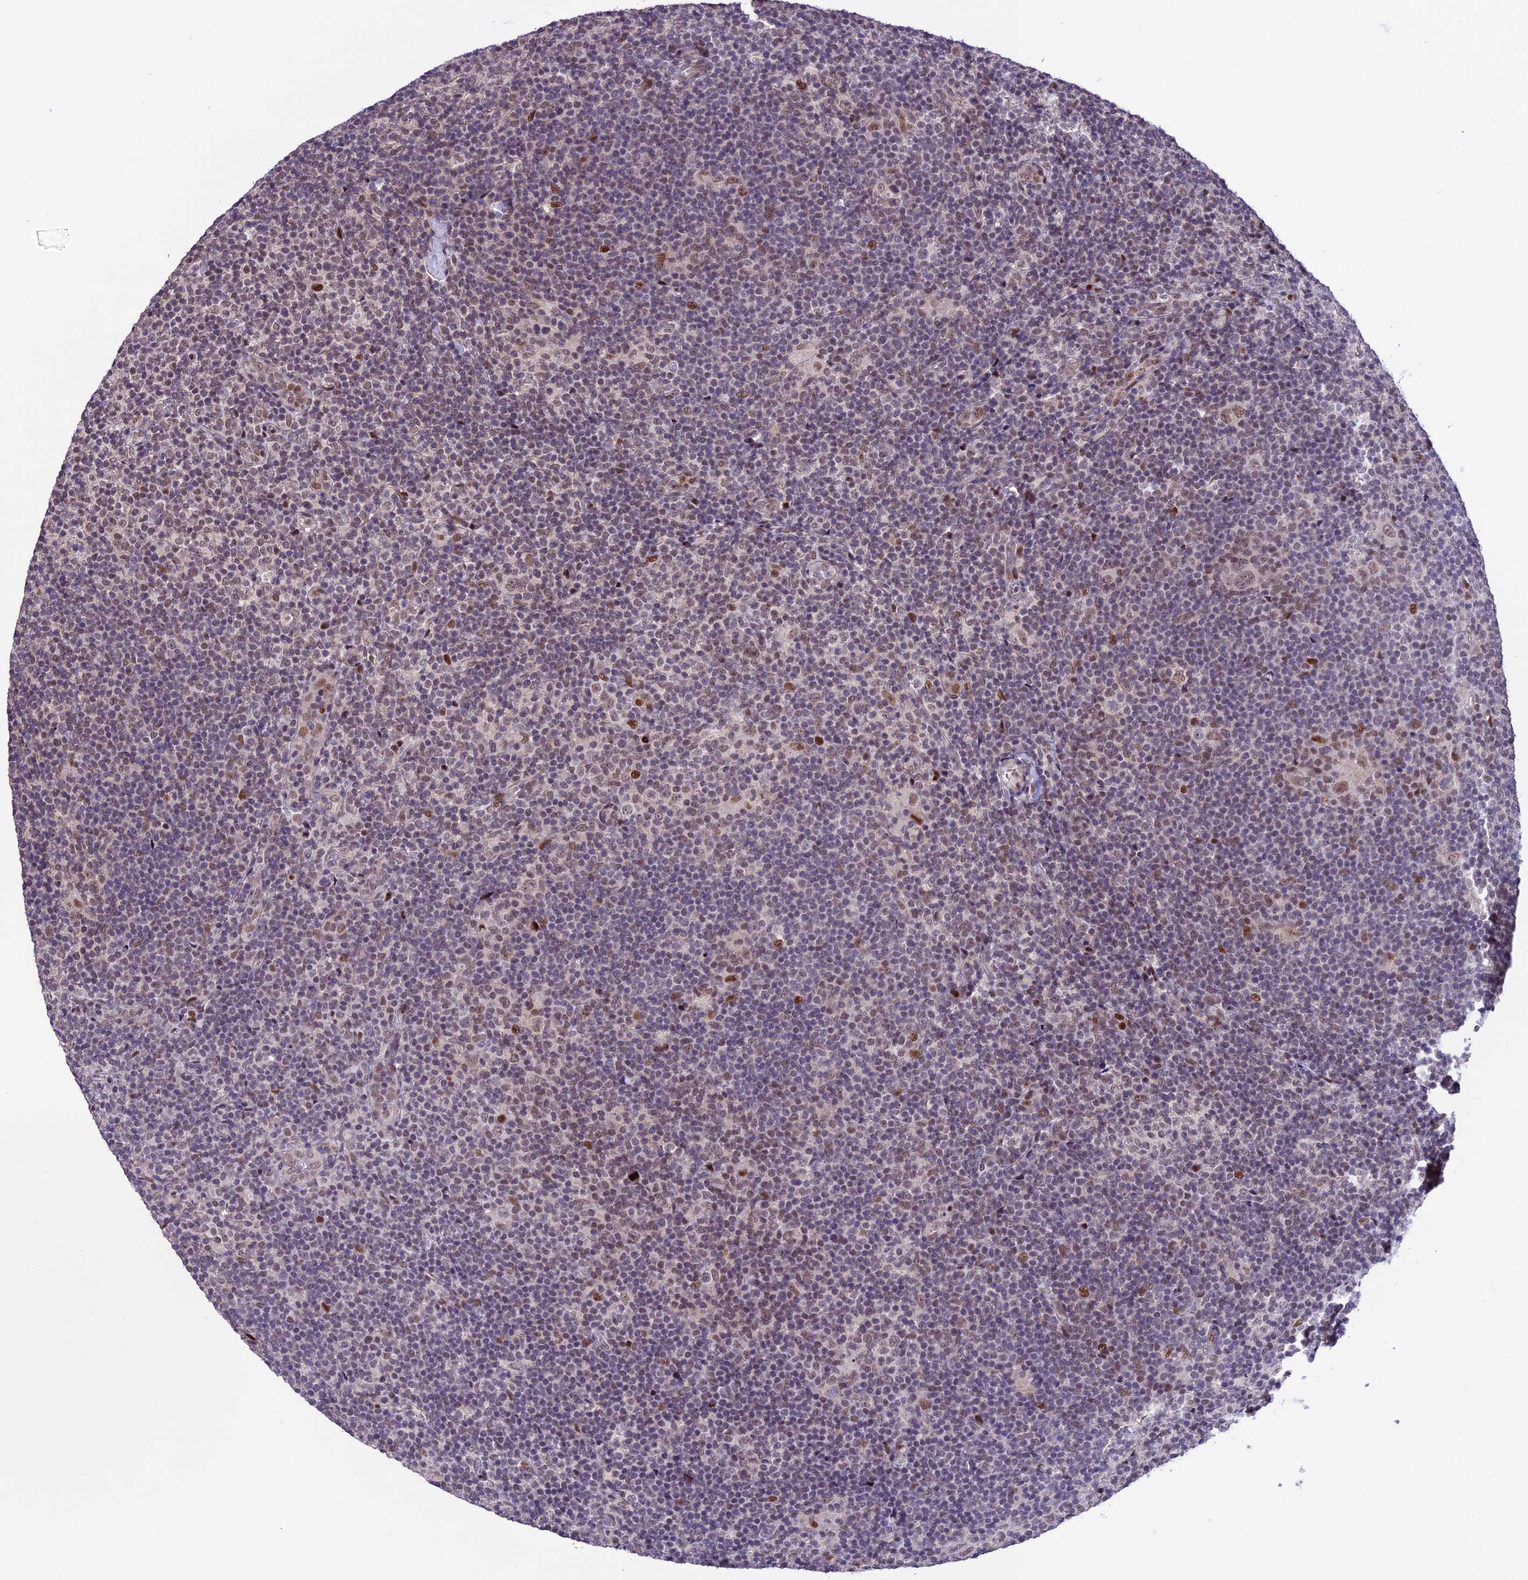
{"staining": {"intensity": "moderate", "quantity": ">75%", "location": "nuclear"}, "tissue": "lymphoma", "cell_type": "Tumor cells", "image_type": "cancer", "snomed": [{"axis": "morphology", "description": "Hodgkin's disease, NOS"}, {"axis": "topography", "description": "Lymph node"}], "caption": "This histopathology image reveals lymphoma stained with immunohistochemistry to label a protein in brown. The nuclear of tumor cells show moderate positivity for the protein. Nuclei are counter-stained blue.", "gene": "TCP11L2", "patient": {"sex": "female", "age": 57}}